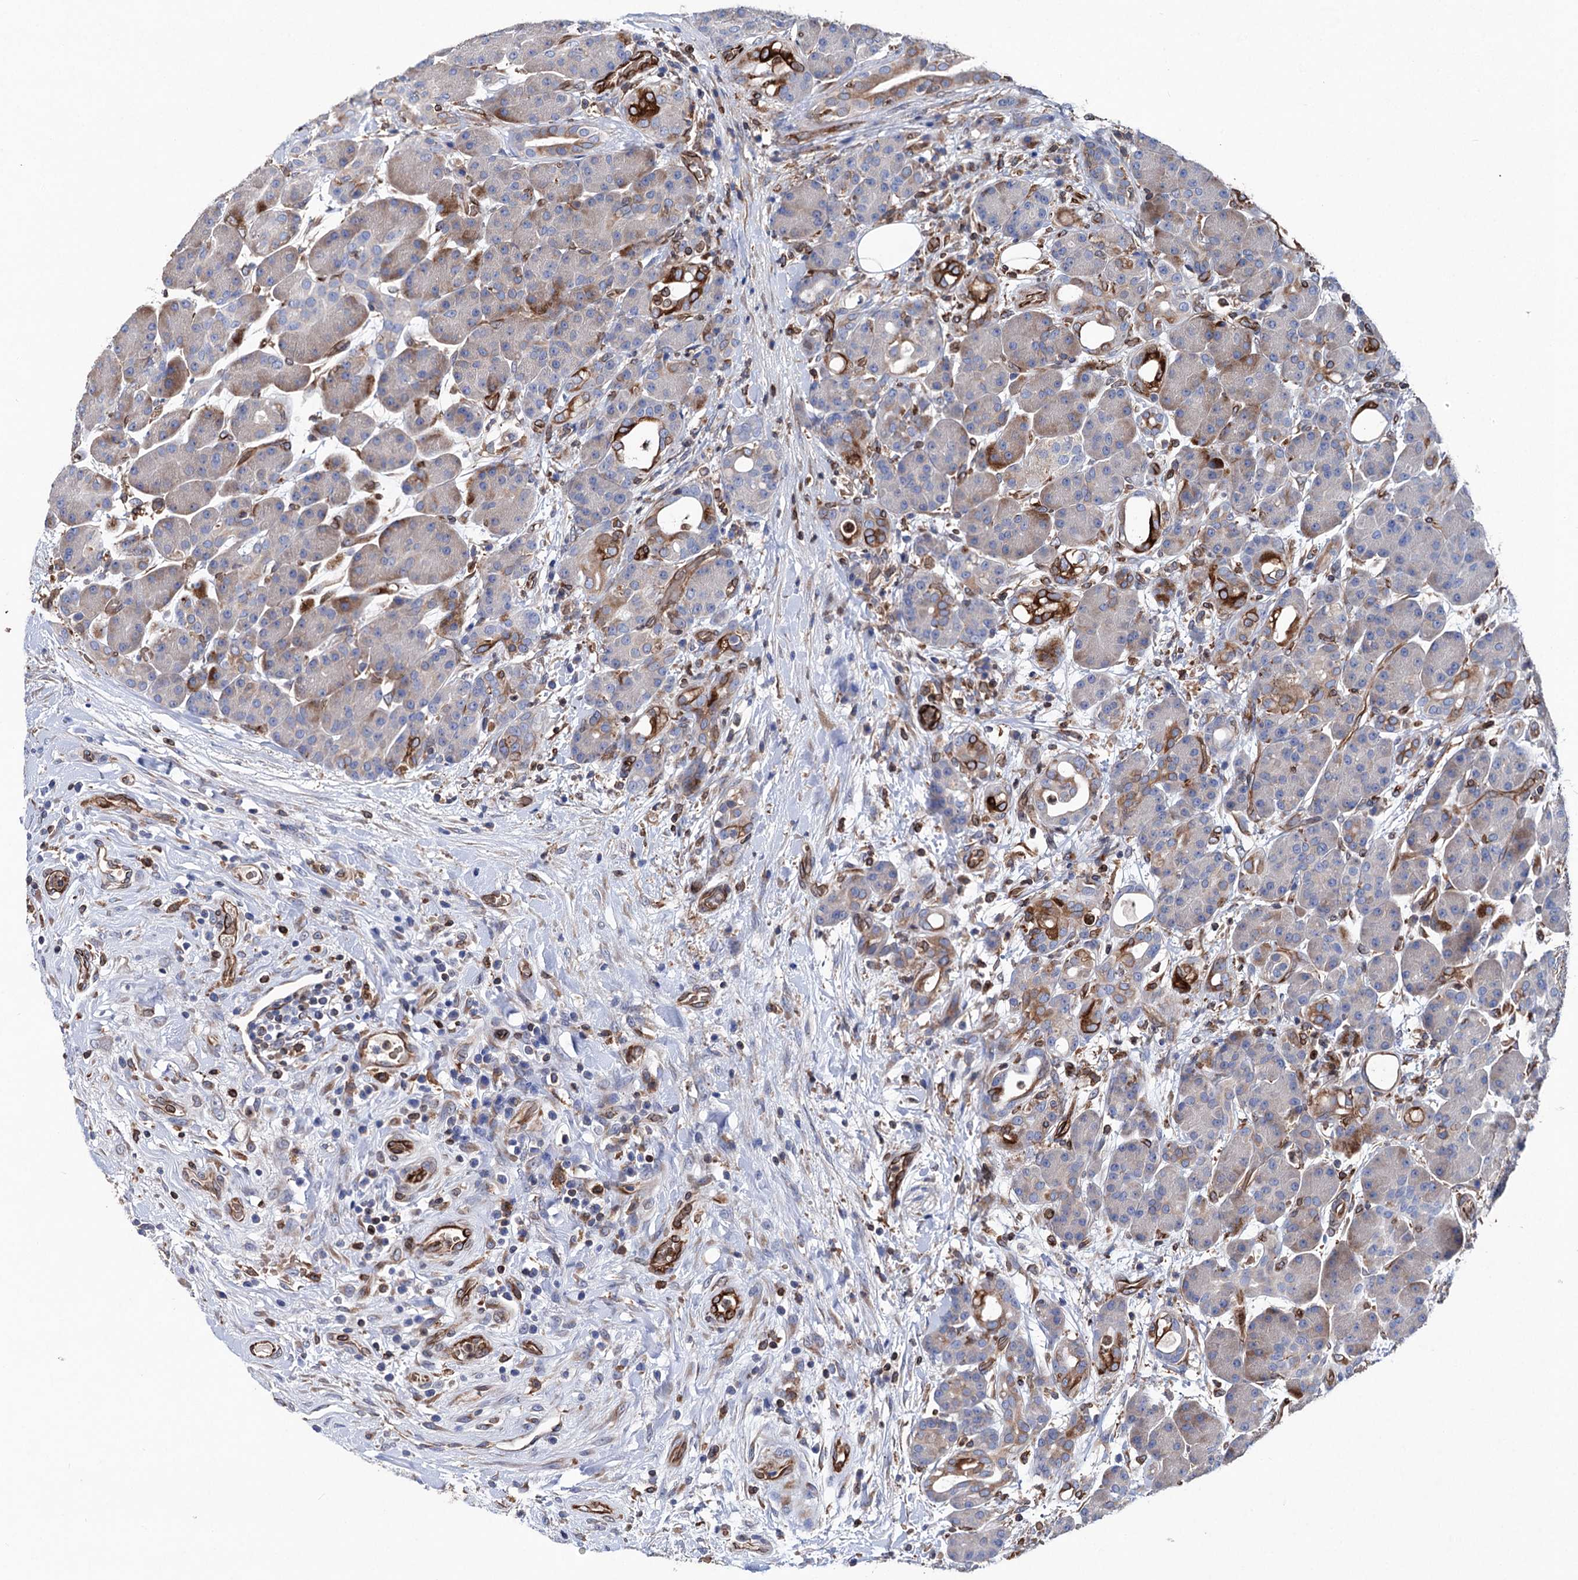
{"staining": {"intensity": "strong", "quantity": "<25%", "location": "cytoplasmic/membranous"}, "tissue": "pancreas", "cell_type": "Exocrine glandular cells", "image_type": "normal", "snomed": [{"axis": "morphology", "description": "Normal tissue, NOS"}, {"axis": "topography", "description": "Pancreas"}], "caption": "An image of pancreas stained for a protein exhibits strong cytoplasmic/membranous brown staining in exocrine glandular cells. The staining is performed using DAB (3,3'-diaminobenzidine) brown chromogen to label protein expression. The nuclei are counter-stained blue using hematoxylin.", "gene": "STING1", "patient": {"sex": "male", "age": 63}}